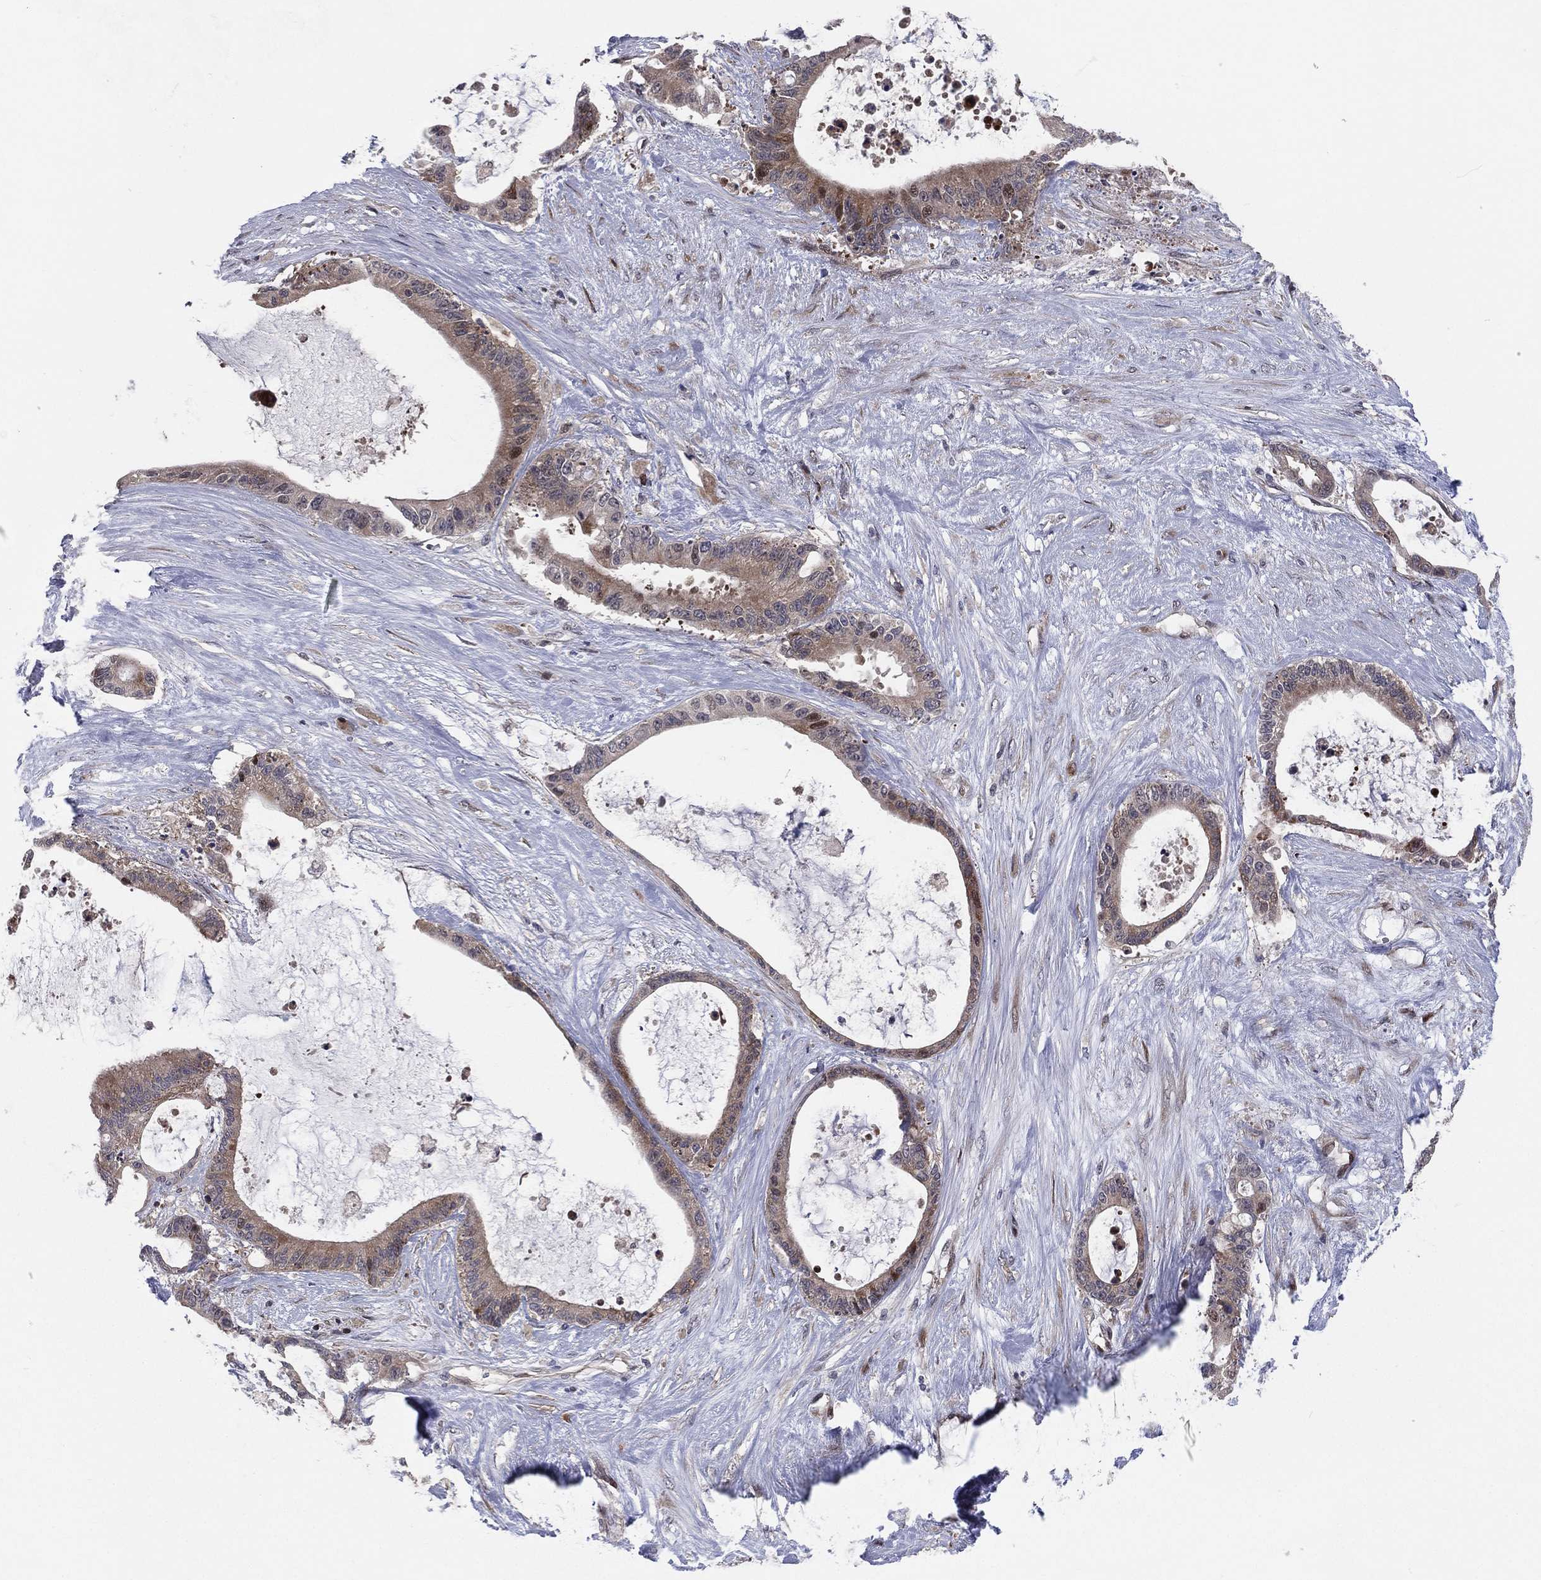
{"staining": {"intensity": "moderate", "quantity": "<25%", "location": "cytoplasmic/membranous"}, "tissue": "liver cancer", "cell_type": "Tumor cells", "image_type": "cancer", "snomed": [{"axis": "morphology", "description": "Normal tissue, NOS"}, {"axis": "morphology", "description": "Cholangiocarcinoma"}, {"axis": "topography", "description": "Liver"}, {"axis": "topography", "description": "Peripheral nerve tissue"}], "caption": "This image exhibits liver cholangiocarcinoma stained with IHC to label a protein in brown. The cytoplasmic/membranous of tumor cells show moderate positivity for the protein. Nuclei are counter-stained blue.", "gene": "UTP14A", "patient": {"sex": "female", "age": 73}}